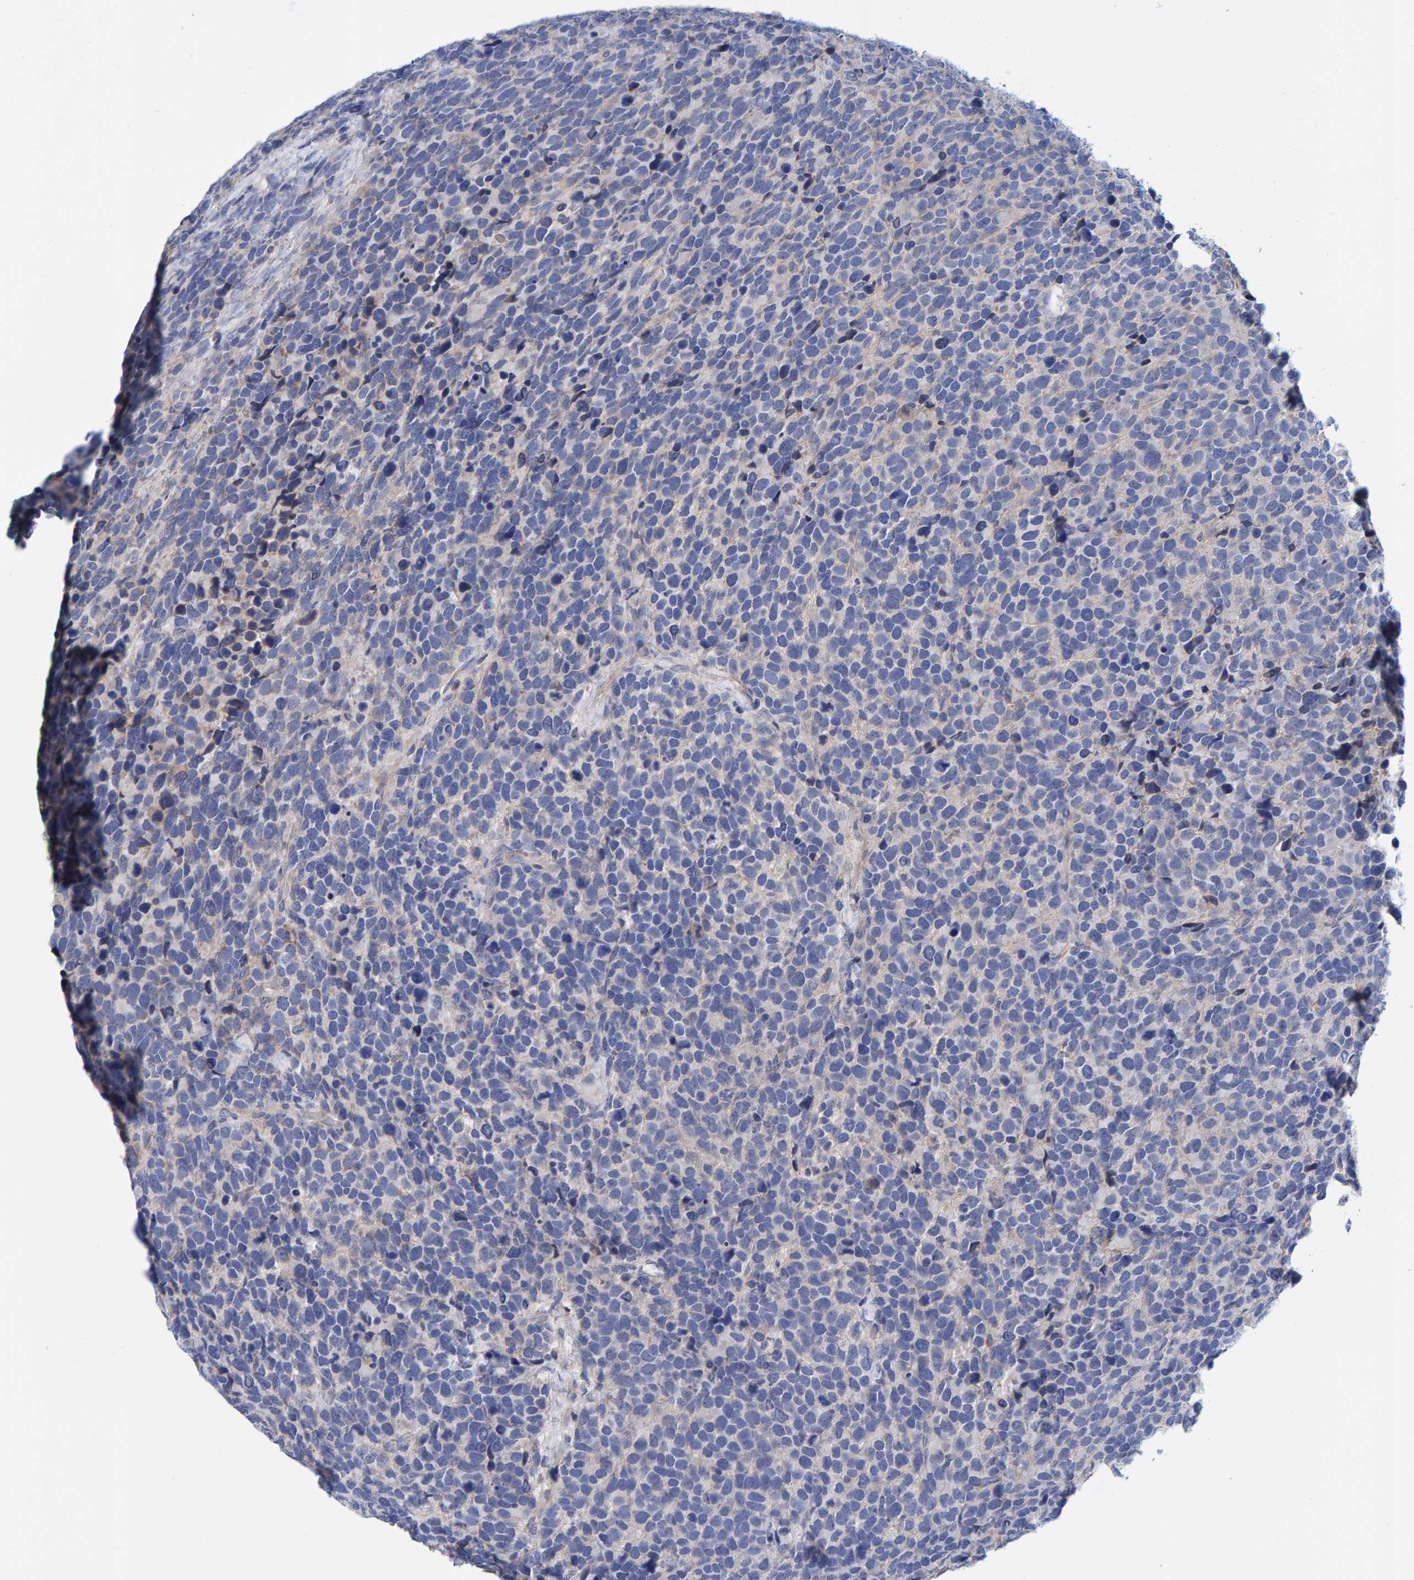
{"staining": {"intensity": "negative", "quantity": "none", "location": "none"}, "tissue": "urothelial cancer", "cell_type": "Tumor cells", "image_type": "cancer", "snomed": [{"axis": "morphology", "description": "Urothelial carcinoma, High grade"}, {"axis": "topography", "description": "Urinary bladder"}], "caption": "An IHC image of urothelial carcinoma (high-grade) is shown. There is no staining in tumor cells of urothelial carcinoma (high-grade).", "gene": "EFR3A", "patient": {"sex": "female", "age": 82}}